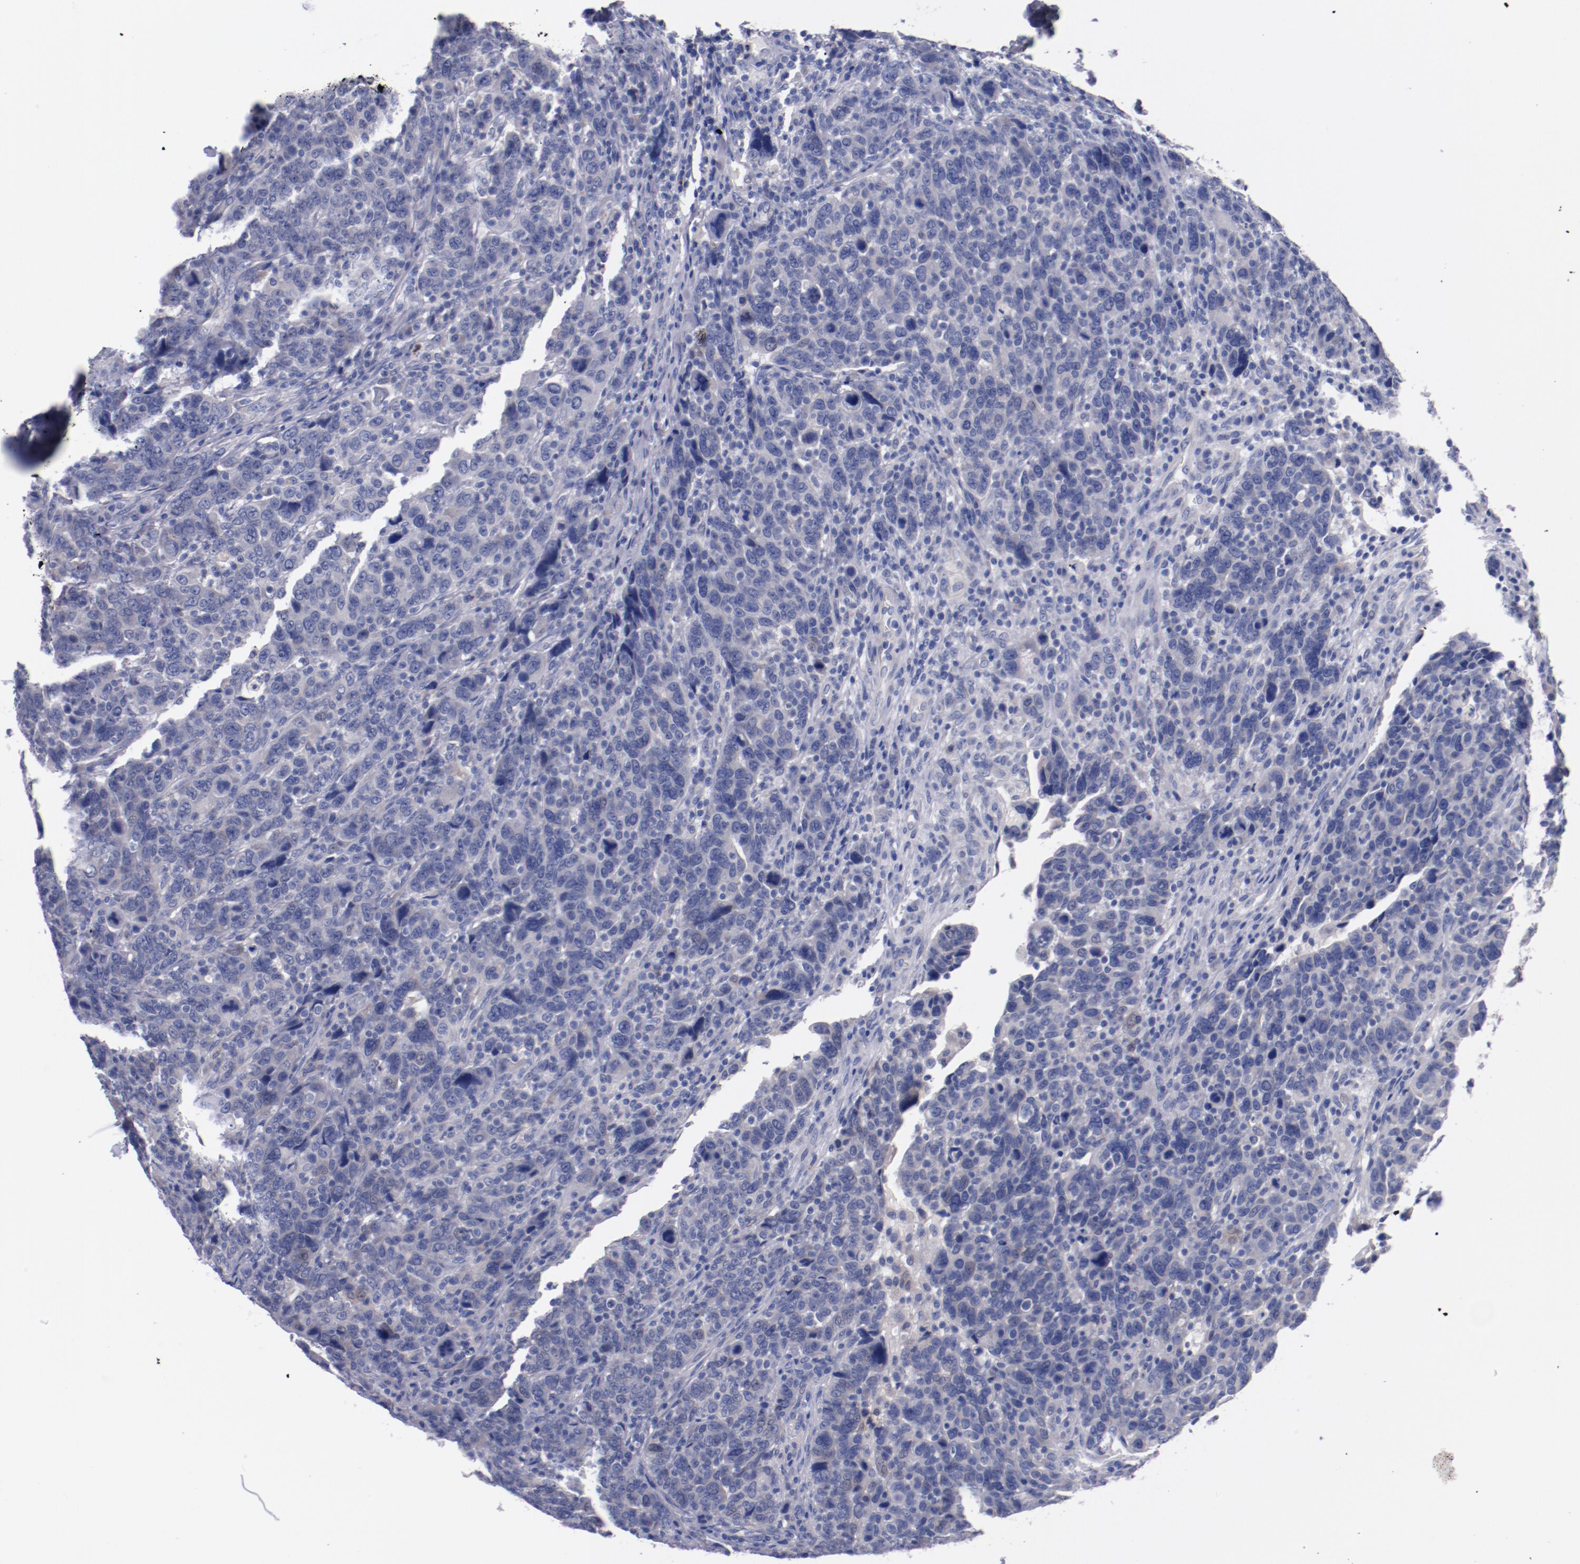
{"staining": {"intensity": "negative", "quantity": "none", "location": "none"}, "tissue": "breast cancer", "cell_type": "Tumor cells", "image_type": "cancer", "snomed": [{"axis": "morphology", "description": "Duct carcinoma"}, {"axis": "topography", "description": "Breast"}], "caption": "The image shows no staining of tumor cells in breast invasive ductal carcinoma.", "gene": "CNTNAP2", "patient": {"sex": "female", "age": 37}}